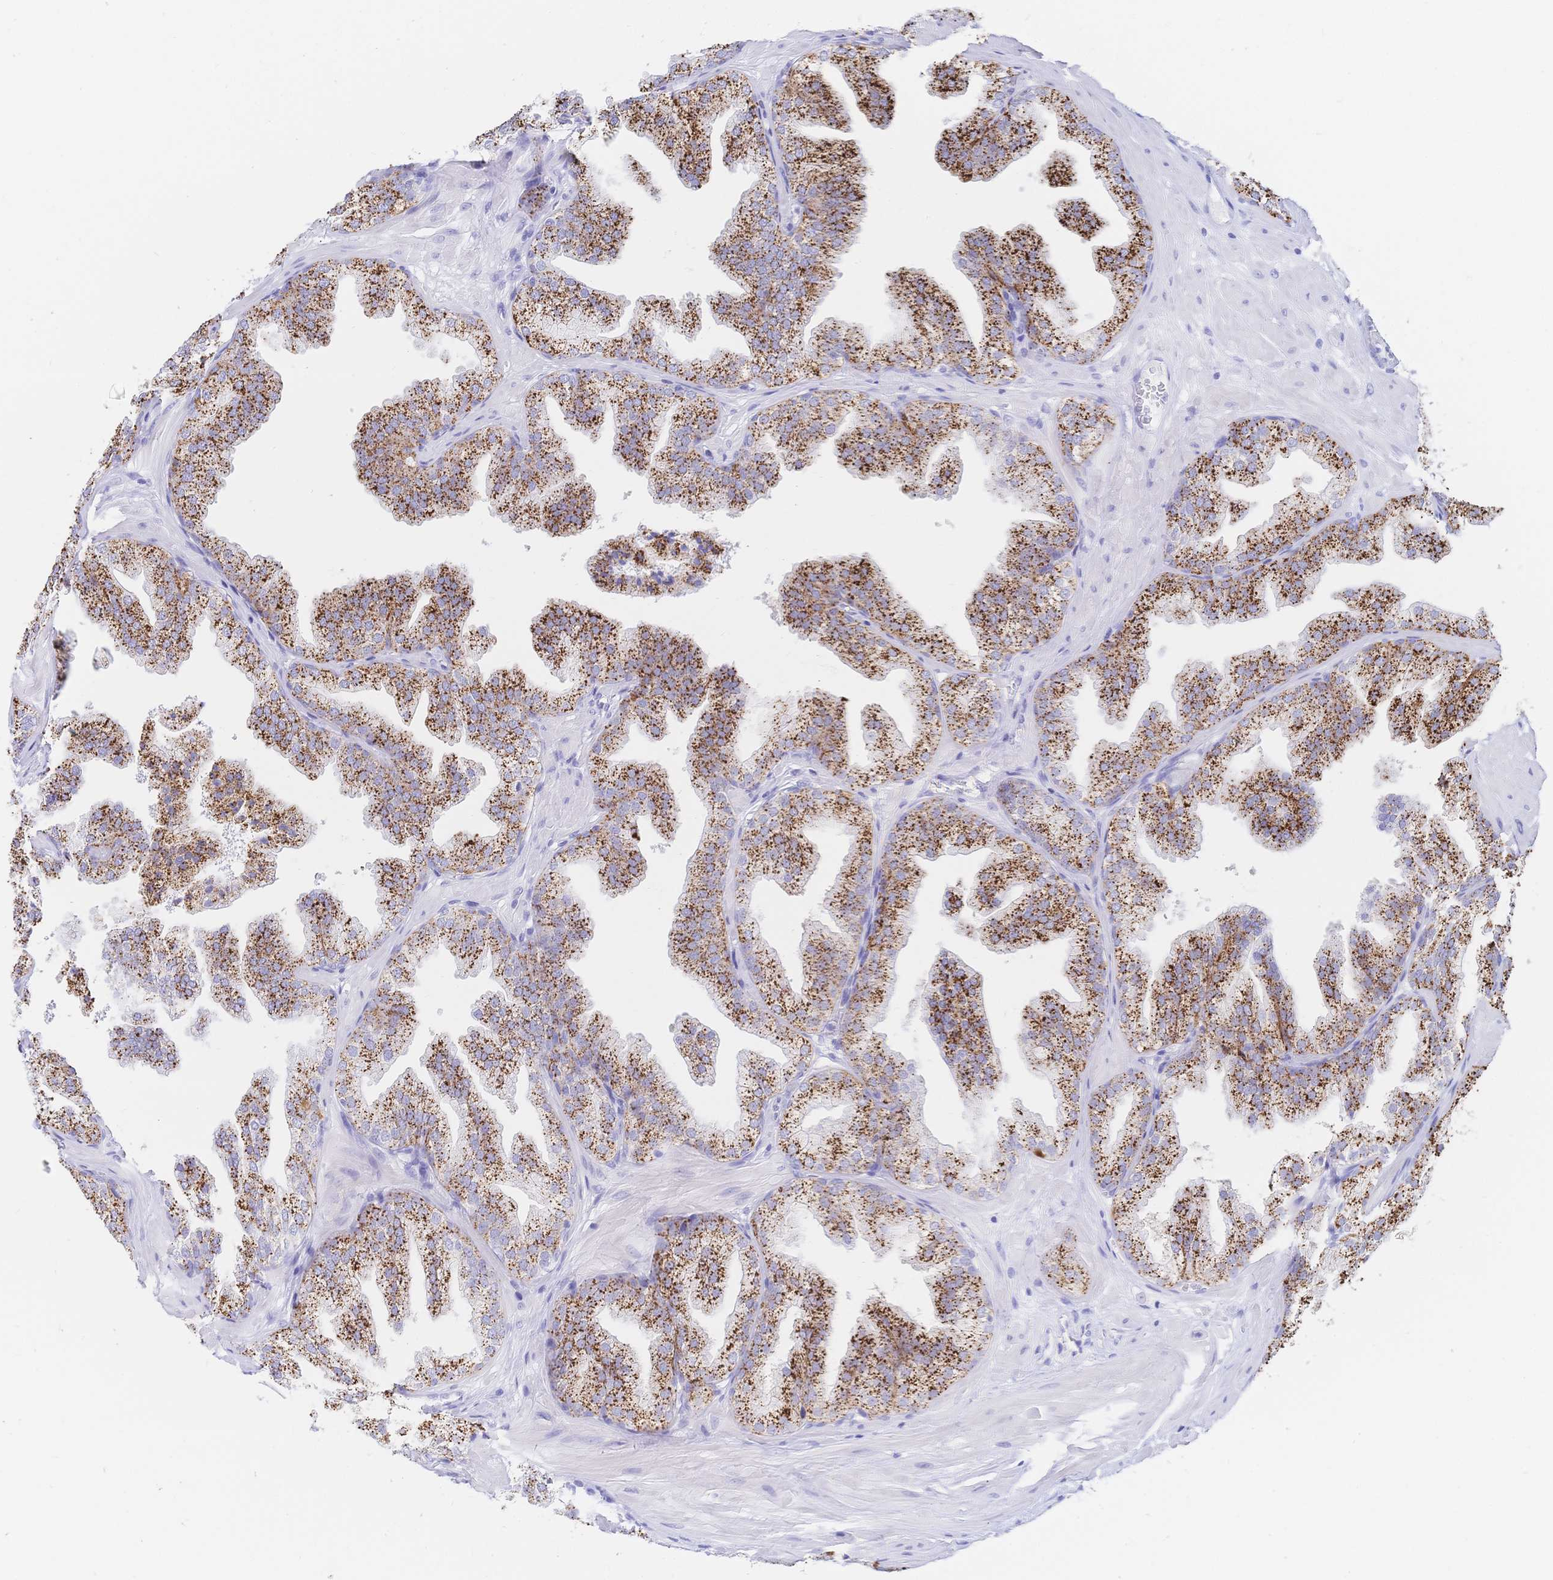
{"staining": {"intensity": "strong", "quantity": "25%-75%", "location": "cytoplasmic/membranous"}, "tissue": "prostate", "cell_type": "Glandular cells", "image_type": "normal", "snomed": [{"axis": "morphology", "description": "Normal tissue, NOS"}, {"axis": "topography", "description": "Prostate"}], "caption": "Prostate stained with DAB IHC displays high levels of strong cytoplasmic/membranous expression in approximately 25%-75% of glandular cells.", "gene": "RRM1", "patient": {"sex": "male", "age": 37}}